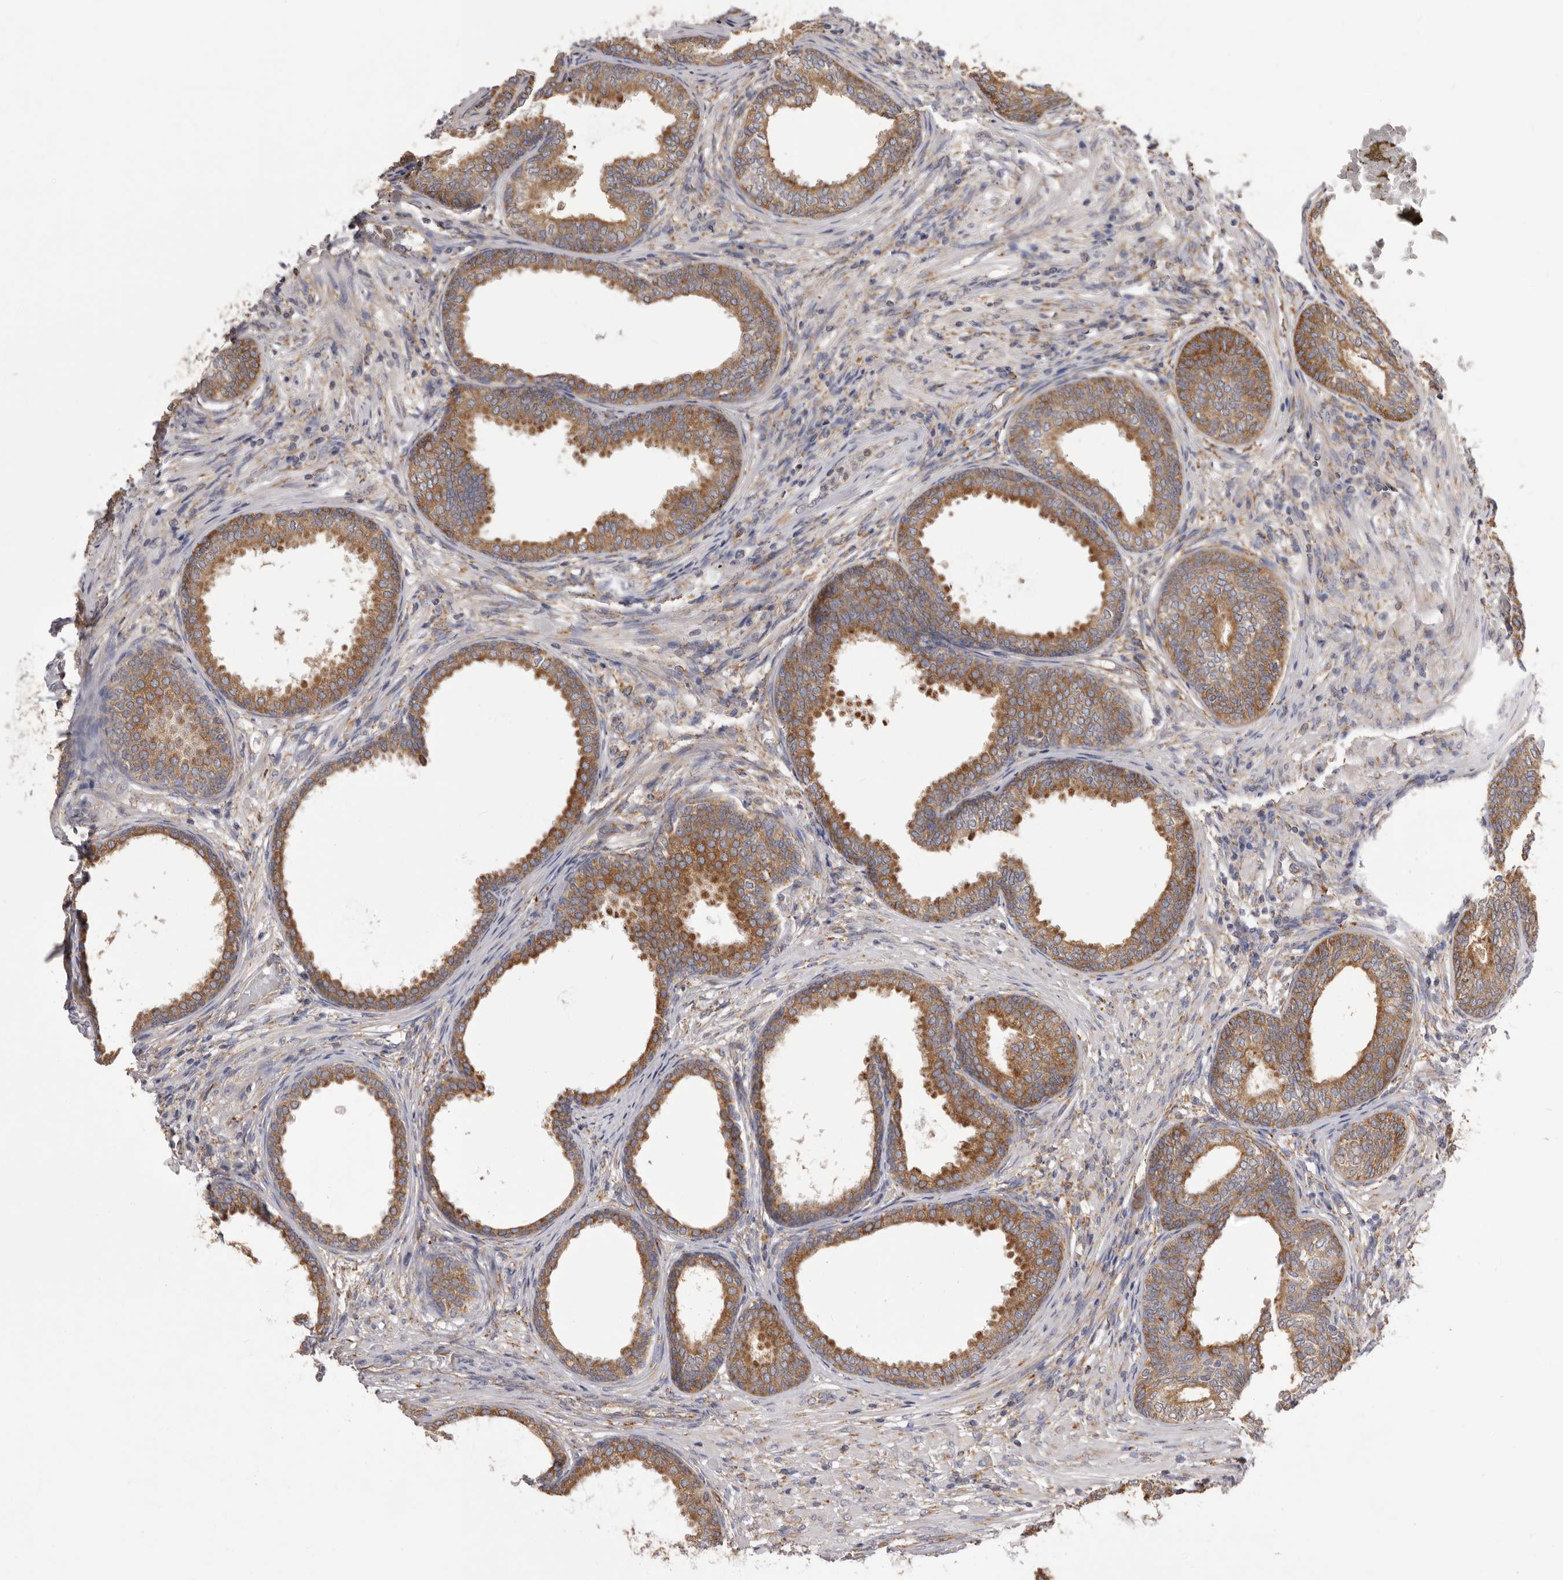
{"staining": {"intensity": "moderate", "quantity": ">75%", "location": "cytoplasmic/membranous"}, "tissue": "prostate", "cell_type": "Glandular cells", "image_type": "normal", "snomed": [{"axis": "morphology", "description": "Normal tissue, NOS"}, {"axis": "topography", "description": "Prostate"}], "caption": "This is a histology image of IHC staining of benign prostate, which shows moderate expression in the cytoplasmic/membranous of glandular cells.", "gene": "QRSL1", "patient": {"sex": "male", "age": 76}}